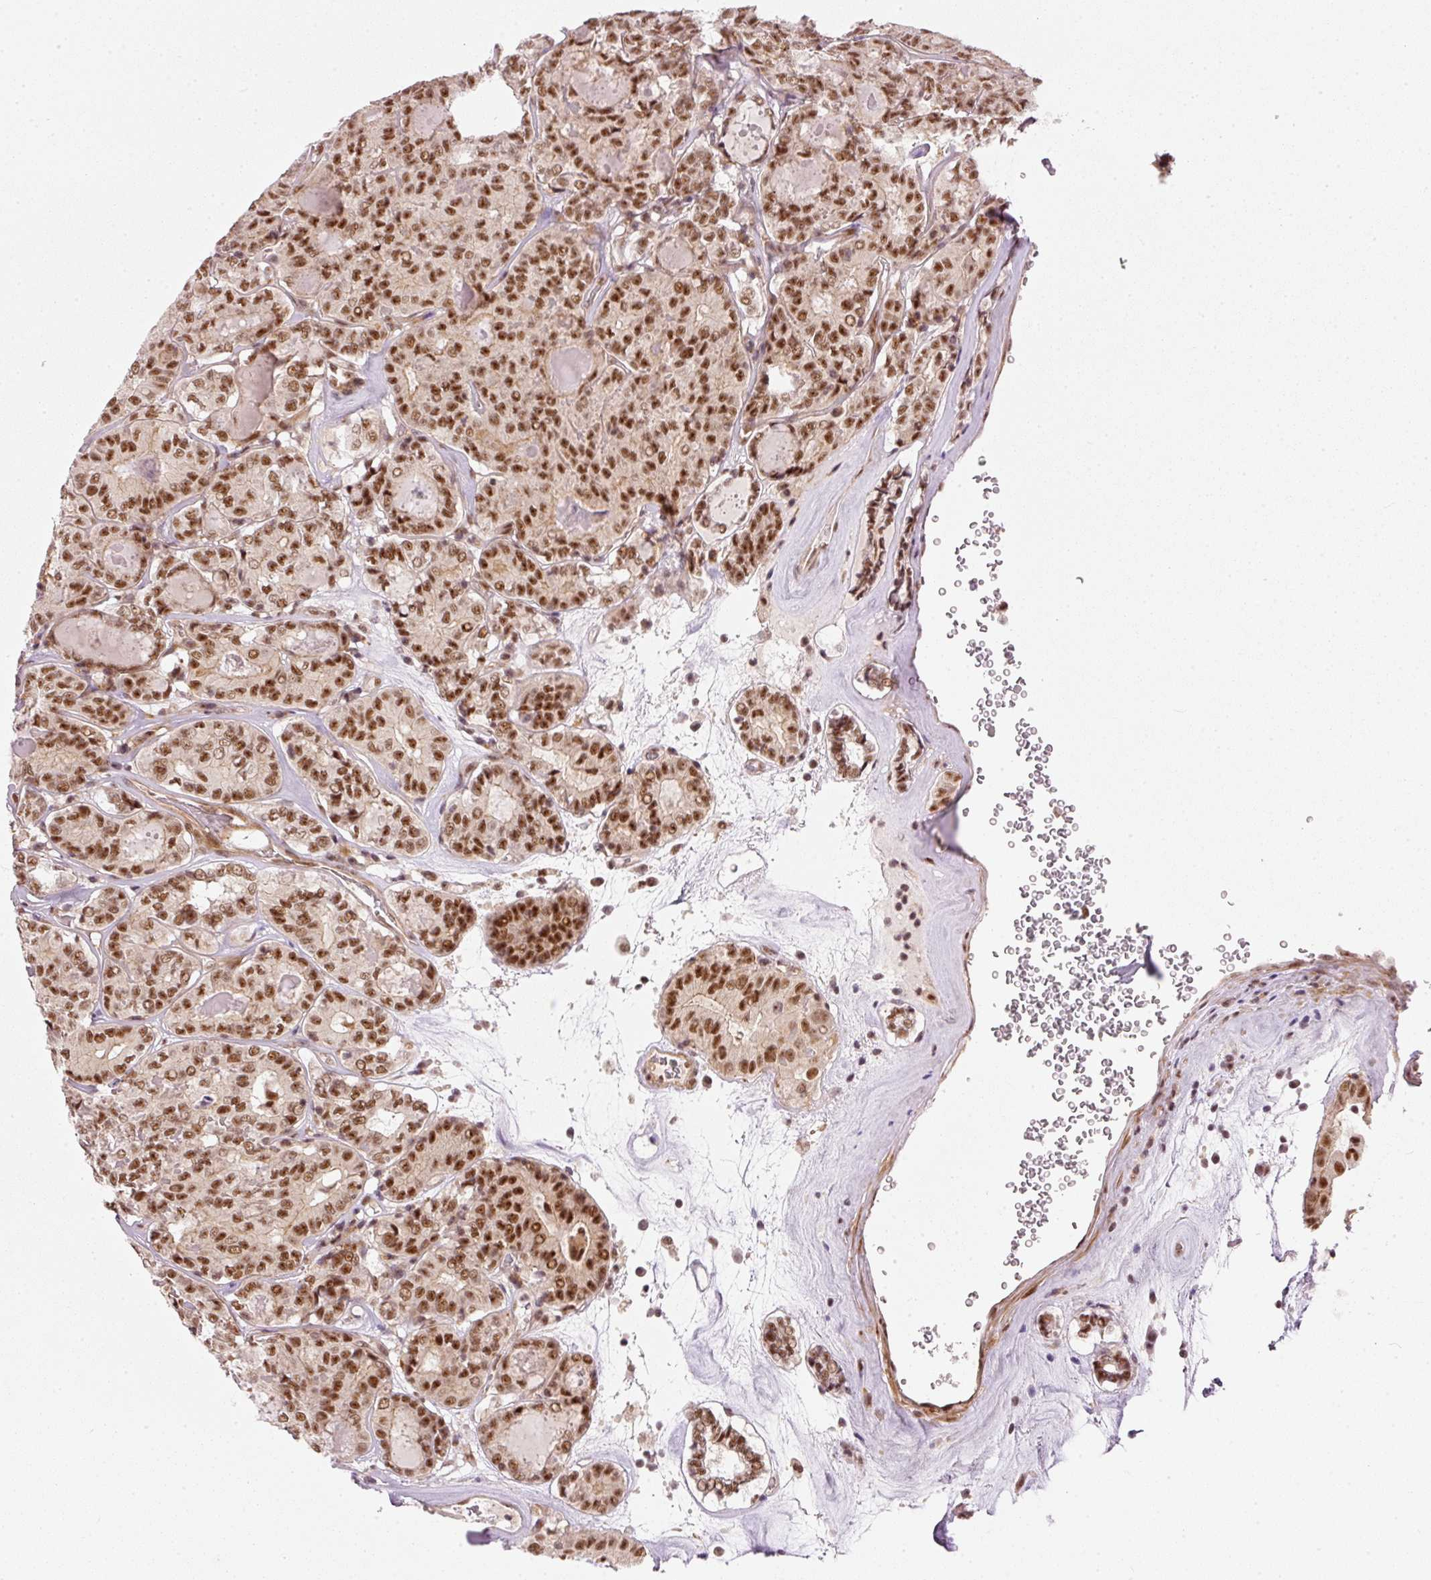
{"staining": {"intensity": "moderate", "quantity": ">75%", "location": "nuclear"}, "tissue": "thyroid cancer", "cell_type": "Tumor cells", "image_type": "cancer", "snomed": [{"axis": "morphology", "description": "Papillary adenocarcinoma, NOS"}, {"axis": "topography", "description": "Thyroid gland"}], "caption": "Papillary adenocarcinoma (thyroid) tissue displays moderate nuclear expression in about >75% of tumor cells, visualized by immunohistochemistry.", "gene": "THOC6", "patient": {"sex": "female", "age": 72}}